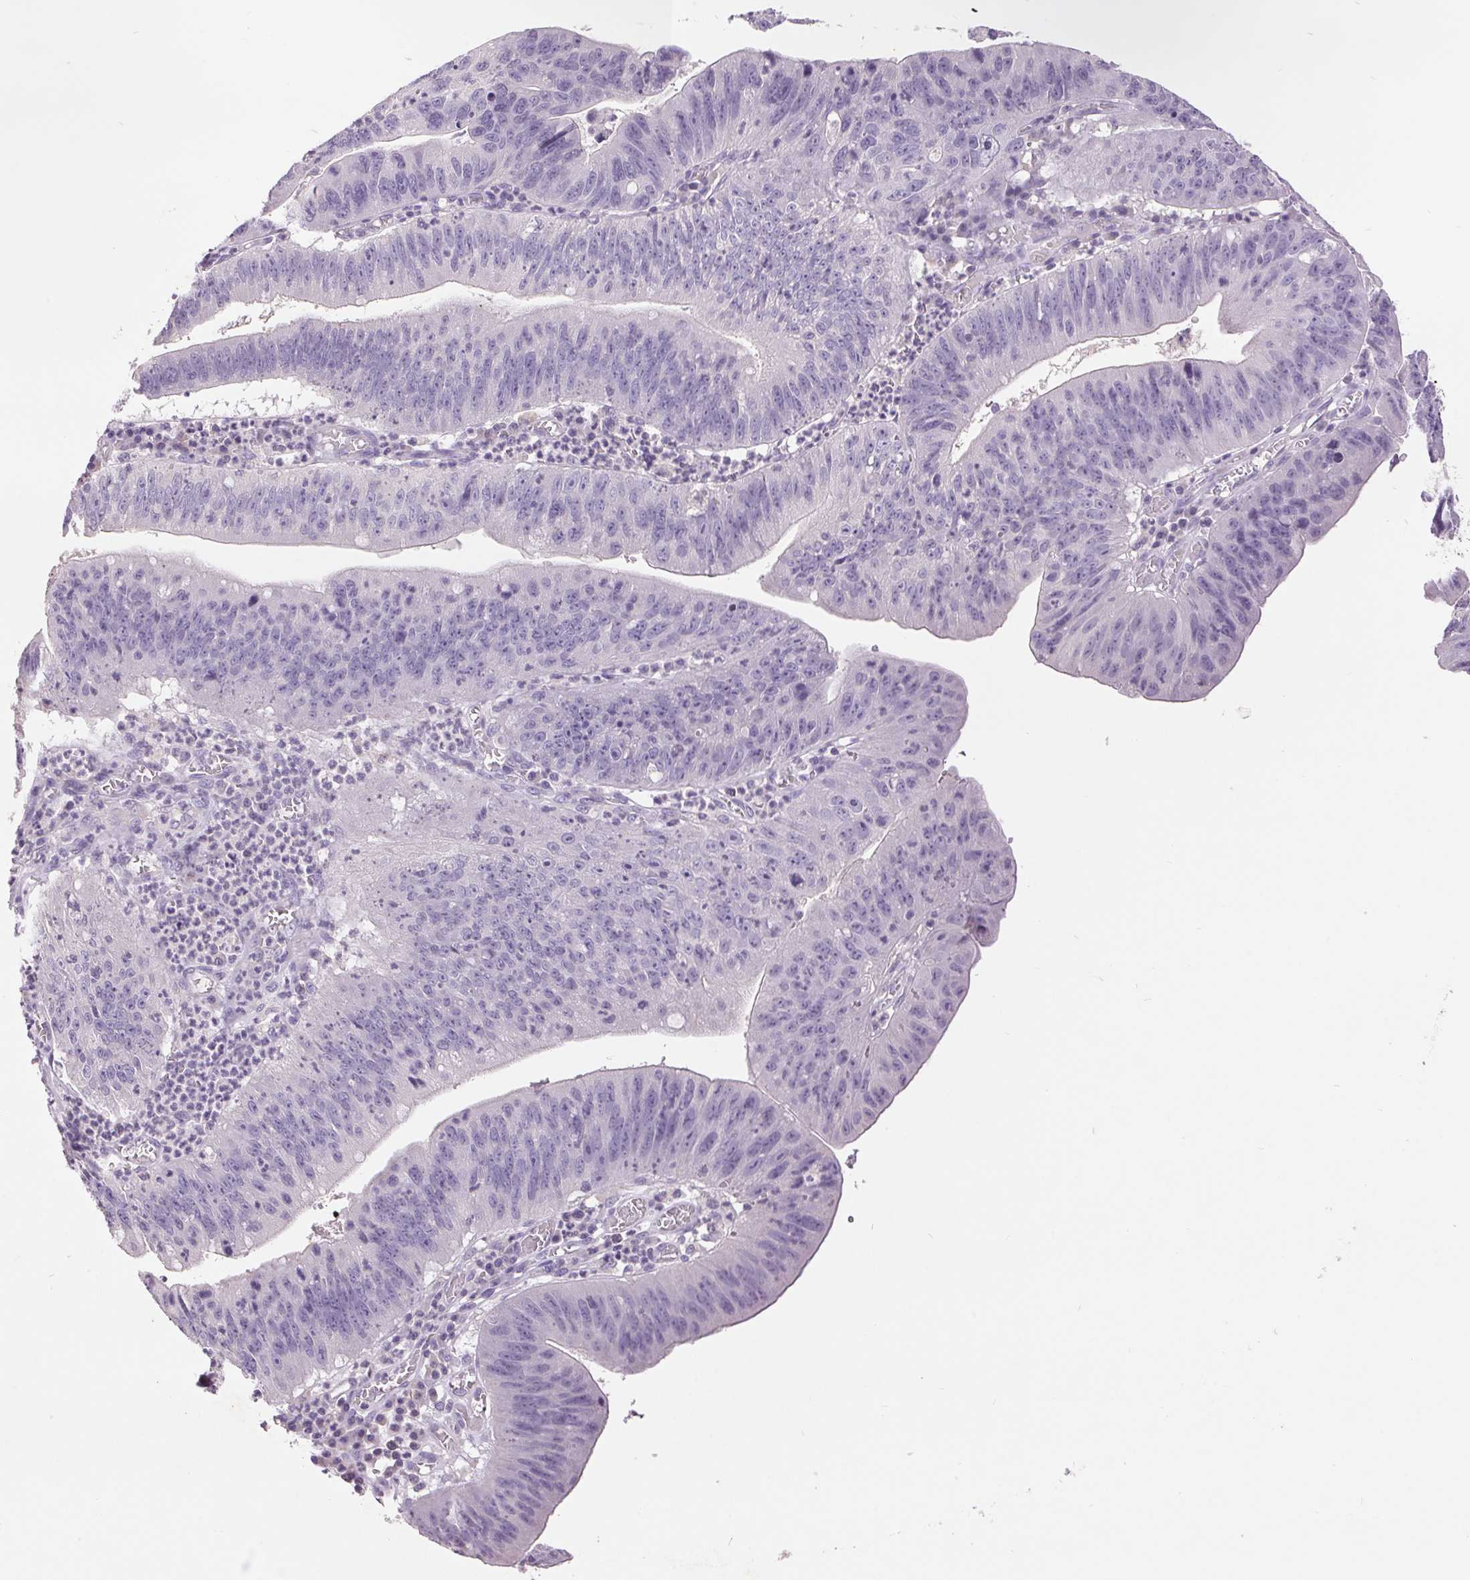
{"staining": {"intensity": "negative", "quantity": "none", "location": "none"}, "tissue": "stomach cancer", "cell_type": "Tumor cells", "image_type": "cancer", "snomed": [{"axis": "morphology", "description": "Adenocarcinoma, NOS"}, {"axis": "topography", "description": "Stomach"}], "caption": "The IHC image has no significant expression in tumor cells of adenocarcinoma (stomach) tissue.", "gene": "FXYD4", "patient": {"sex": "male", "age": 59}}